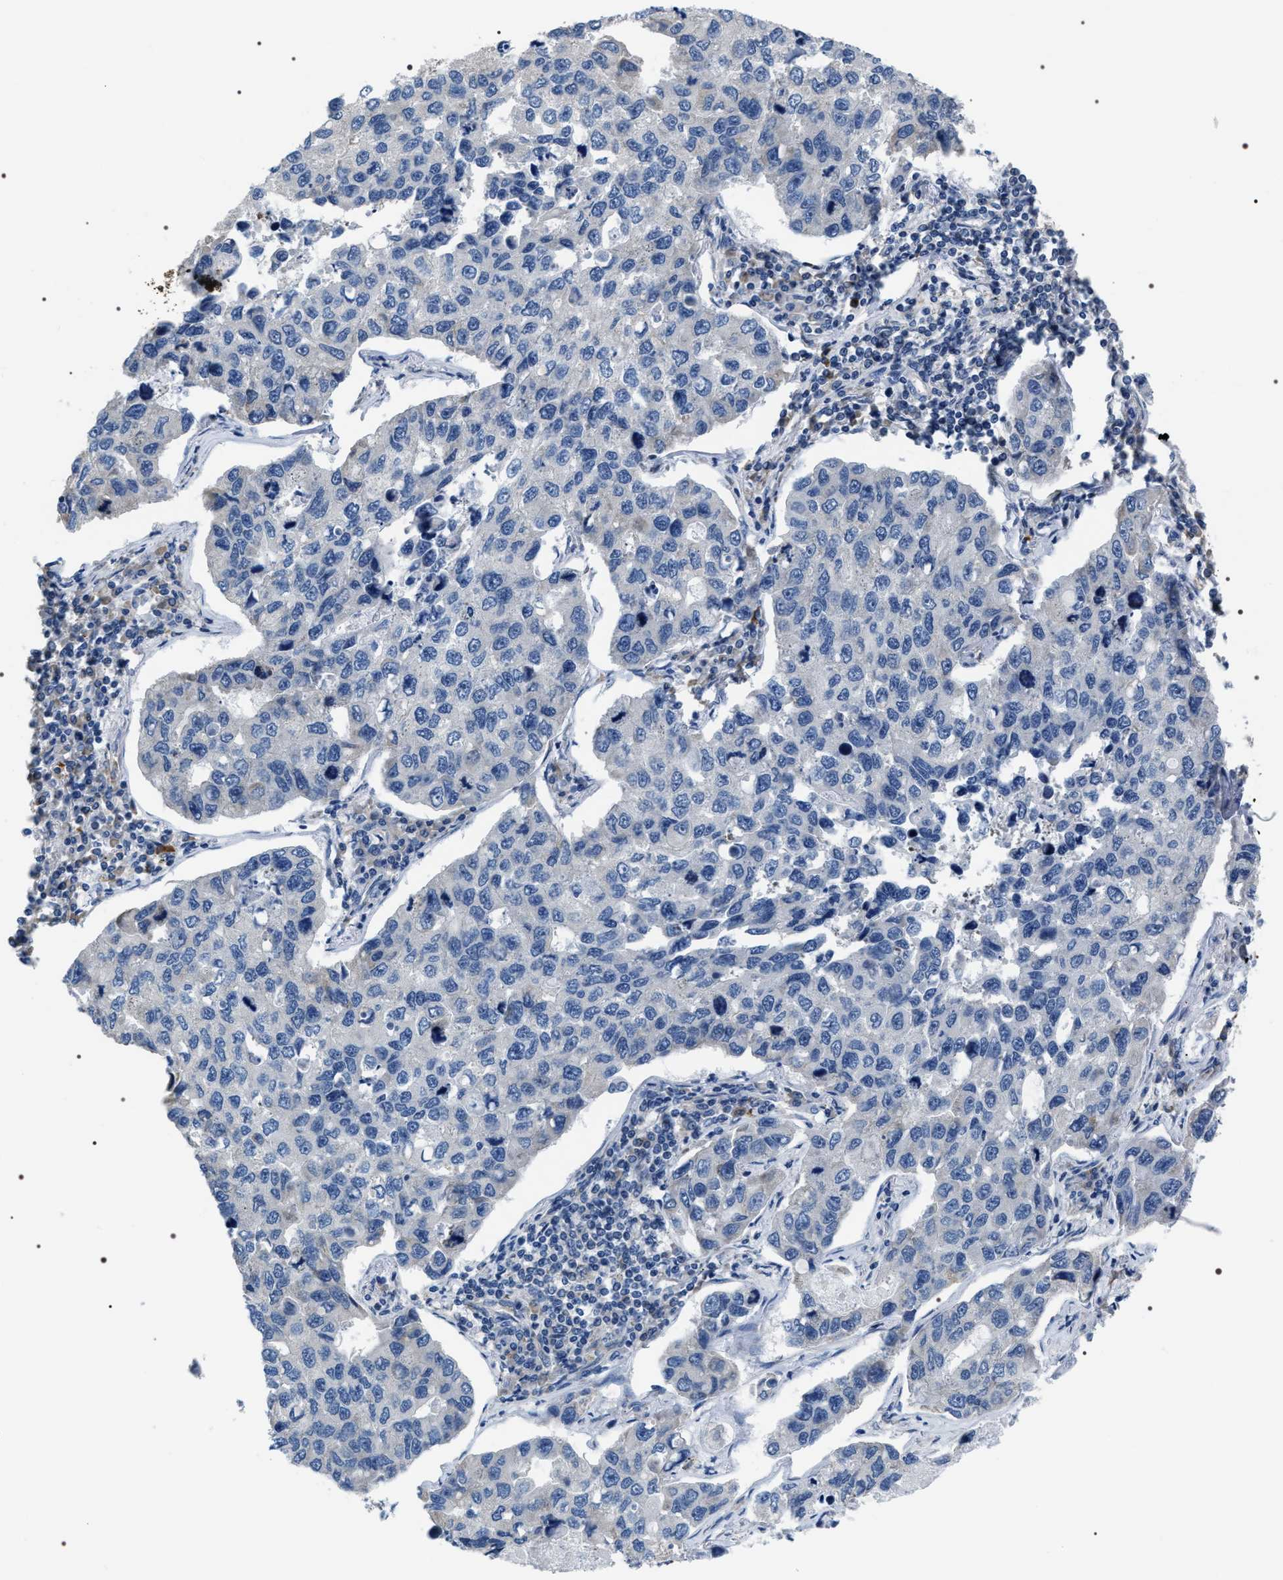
{"staining": {"intensity": "negative", "quantity": "none", "location": "none"}, "tissue": "lung cancer", "cell_type": "Tumor cells", "image_type": "cancer", "snomed": [{"axis": "morphology", "description": "Adenocarcinoma, NOS"}, {"axis": "topography", "description": "Lung"}], "caption": "Tumor cells are negative for protein expression in human lung adenocarcinoma.", "gene": "PKD1L1", "patient": {"sex": "male", "age": 64}}